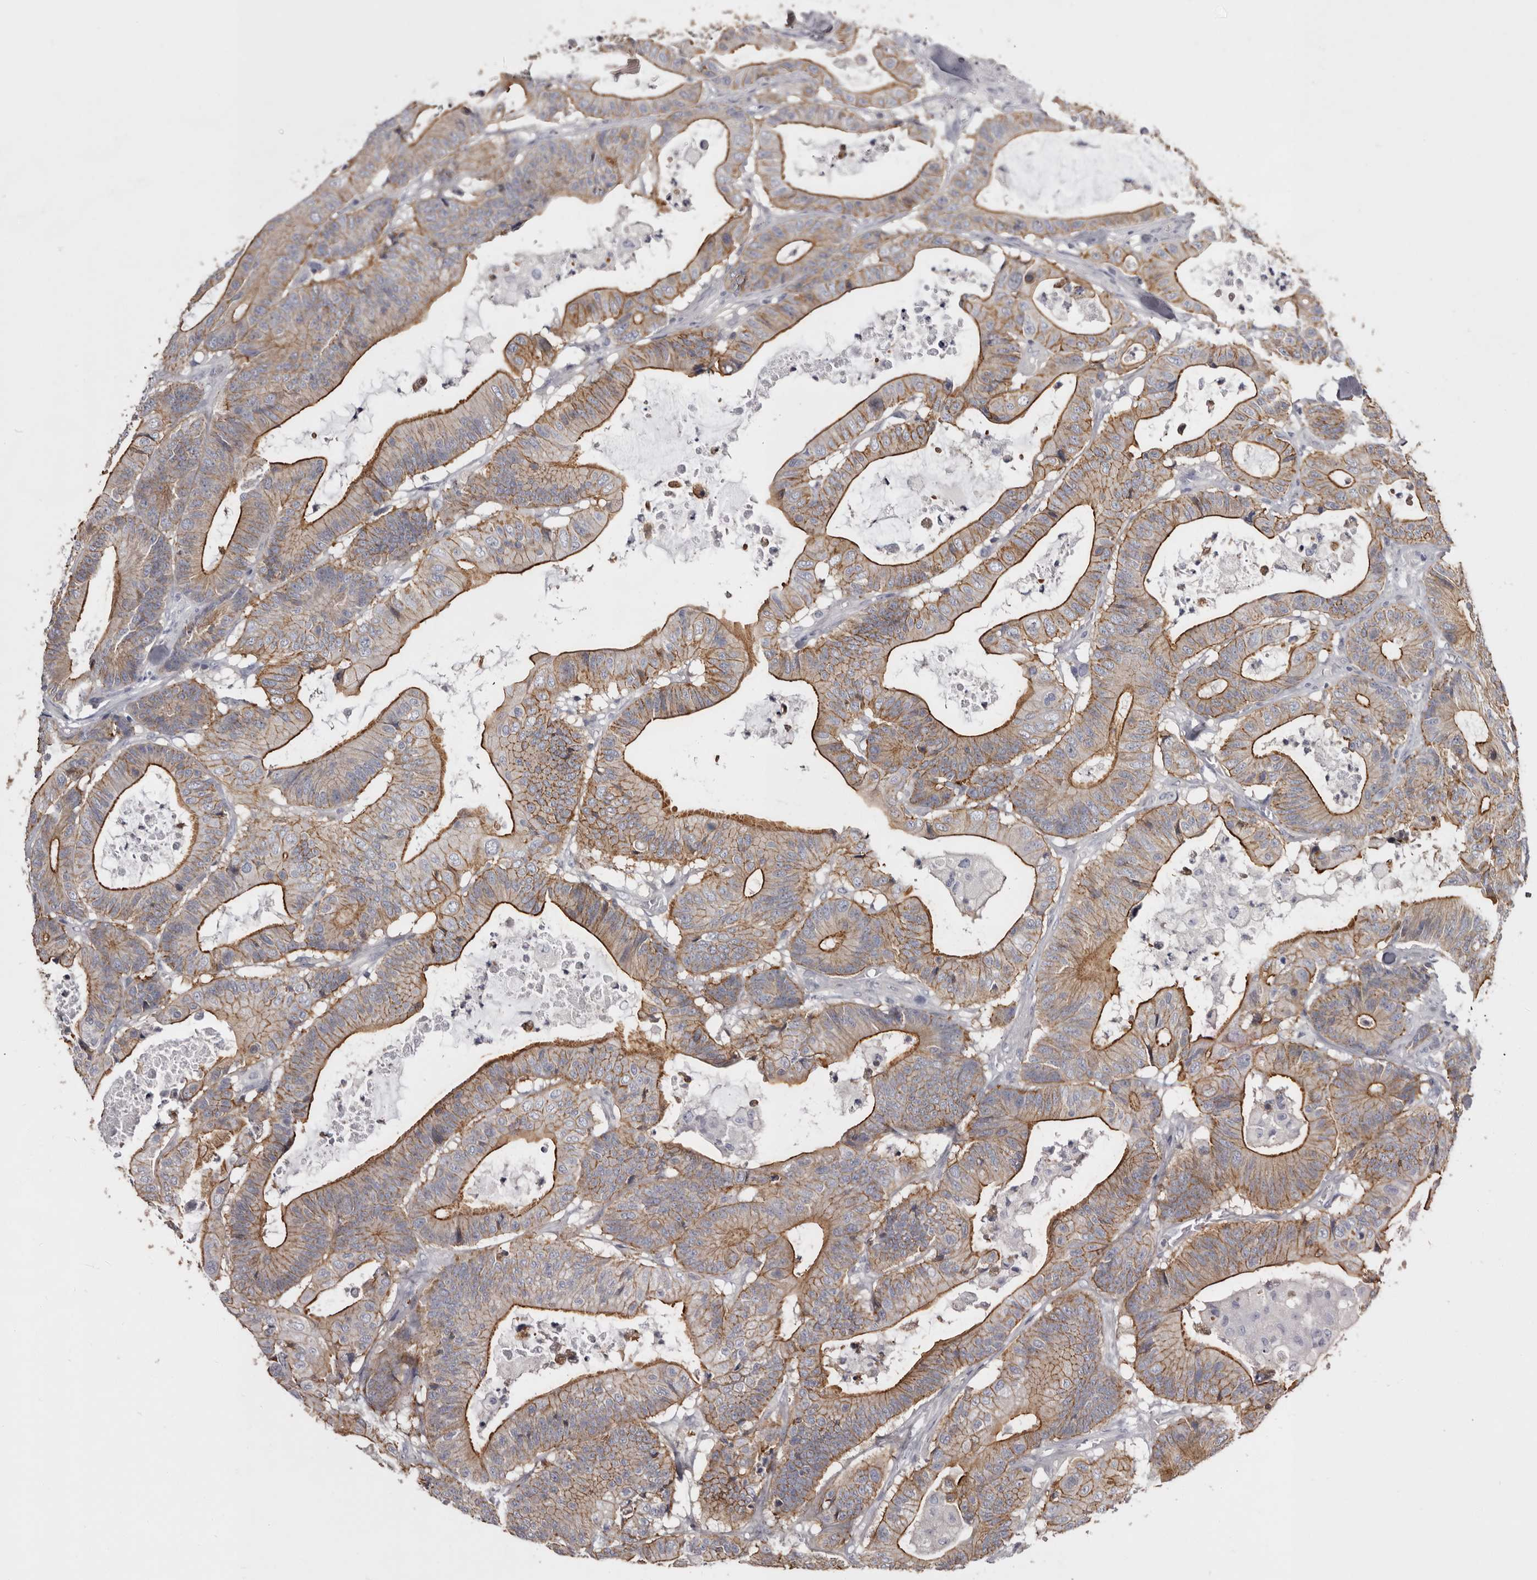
{"staining": {"intensity": "moderate", "quantity": ">75%", "location": "cytoplasmic/membranous"}, "tissue": "colorectal cancer", "cell_type": "Tumor cells", "image_type": "cancer", "snomed": [{"axis": "morphology", "description": "Adenocarcinoma, NOS"}, {"axis": "topography", "description": "Colon"}], "caption": "IHC staining of adenocarcinoma (colorectal), which demonstrates medium levels of moderate cytoplasmic/membranous expression in approximately >75% of tumor cells indicating moderate cytoplasmic/membranous protein staining. The staining was performed using DAB (3,3'-diaminobenzidine) (brown) for protein detection and nuclei were counterstained in hematoxylin (blue).", "gene": "LAD1", "patient": {"sex": "female", "age": 84}}